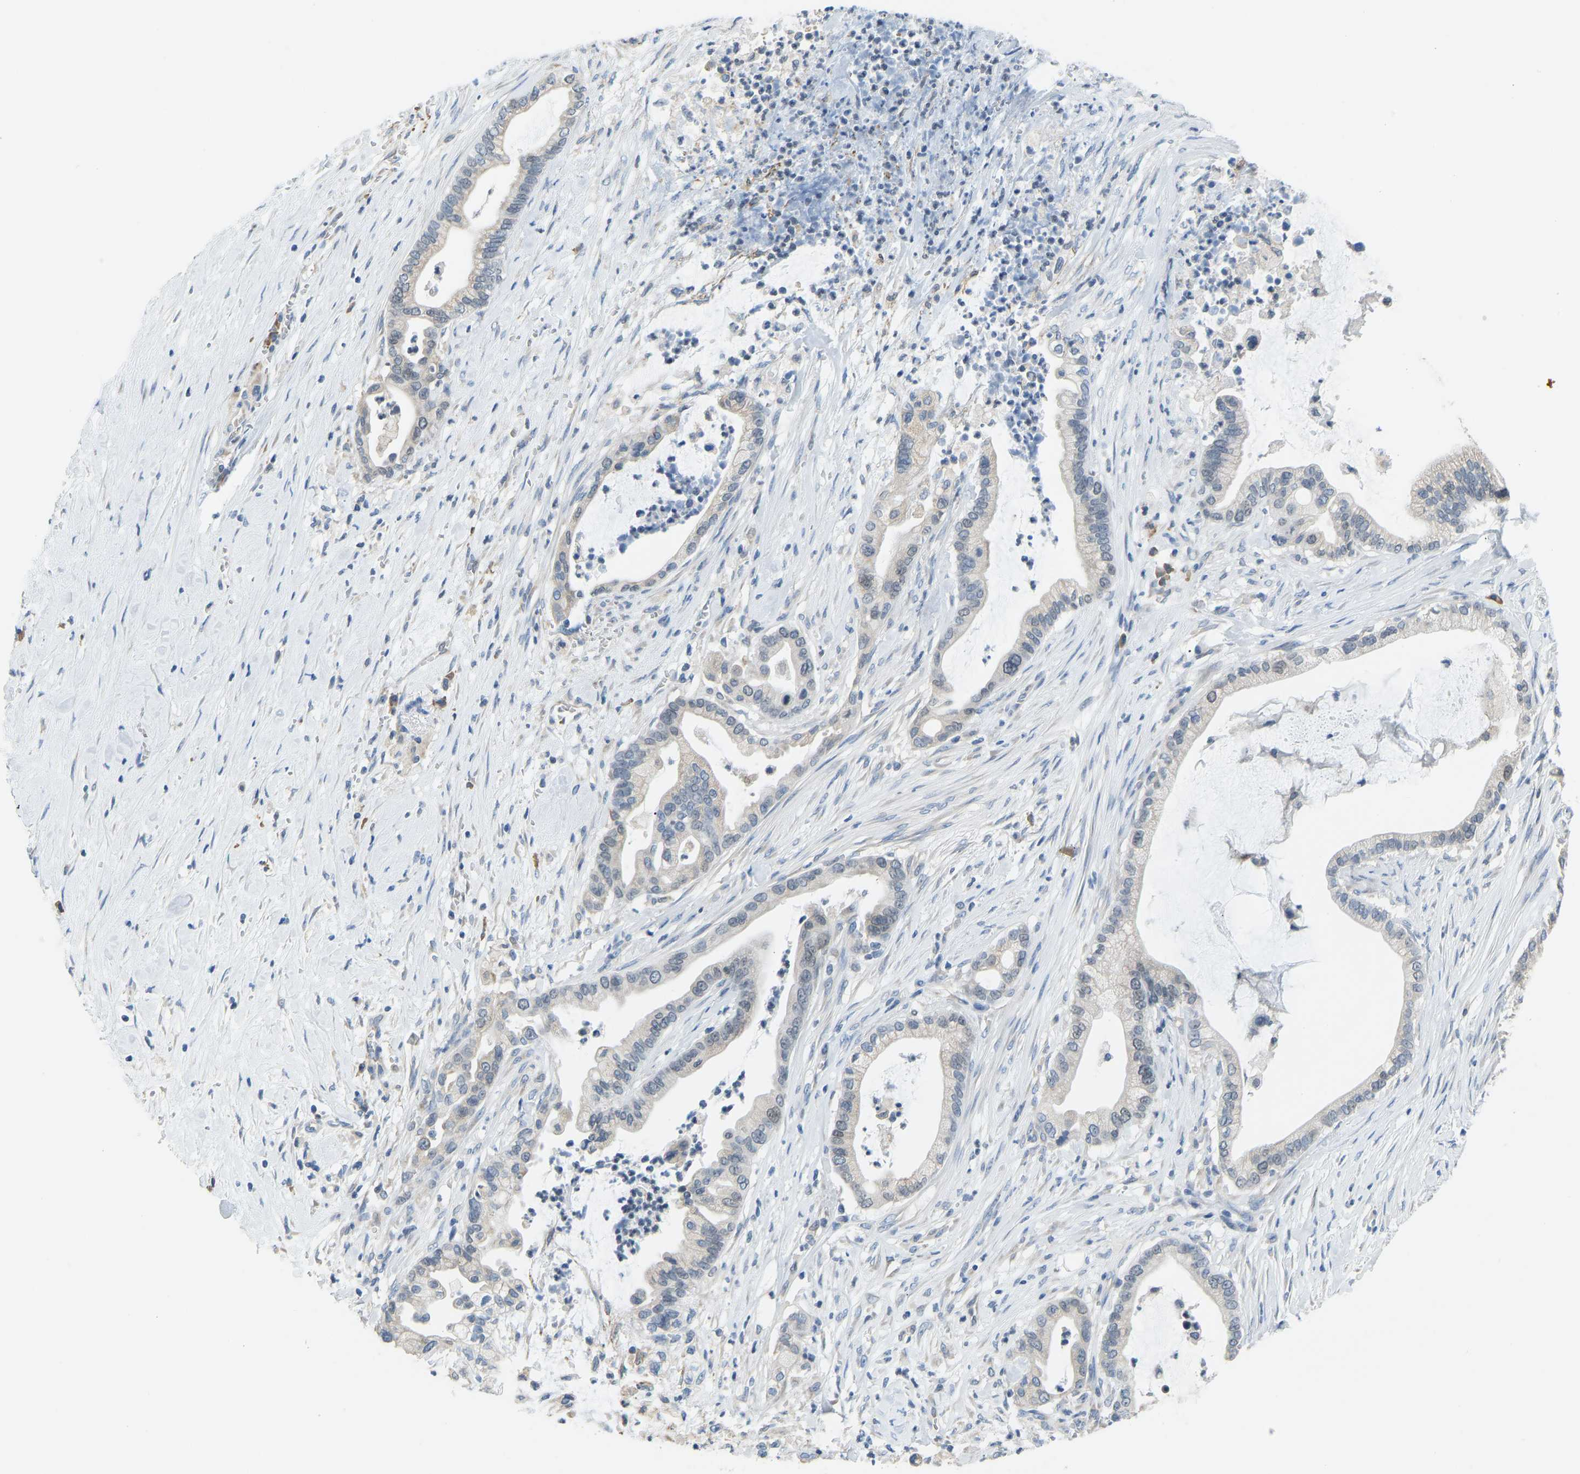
{"staining": {"intensity": "weak", "quantity": "25%-75%", "location": "cytoplasmic/membranous"}, "tissue": "pancreatic cancer", "cell_type": "Tumor cells", "image_type": "cancer", "snomed": [{"axis": "morphology", "description": "Adenocarcinoma, NOS"}, {"axis": "topography", "description": "Pancreas"}], "caption": "Immunohistochemical staining of human adenocarcinoma (pancreatic) exhibits weak cytoplasmic/membranous protein staining in about 25%-75% of tumor cells. Using DAB (3,3'-diaminobenzidine) (brown) and hematoxylin (blue) stains, captured at high magnification using brightfield microscopy.", "gene": "VRK1", "patient": {"sex": "male", "age": 69}}